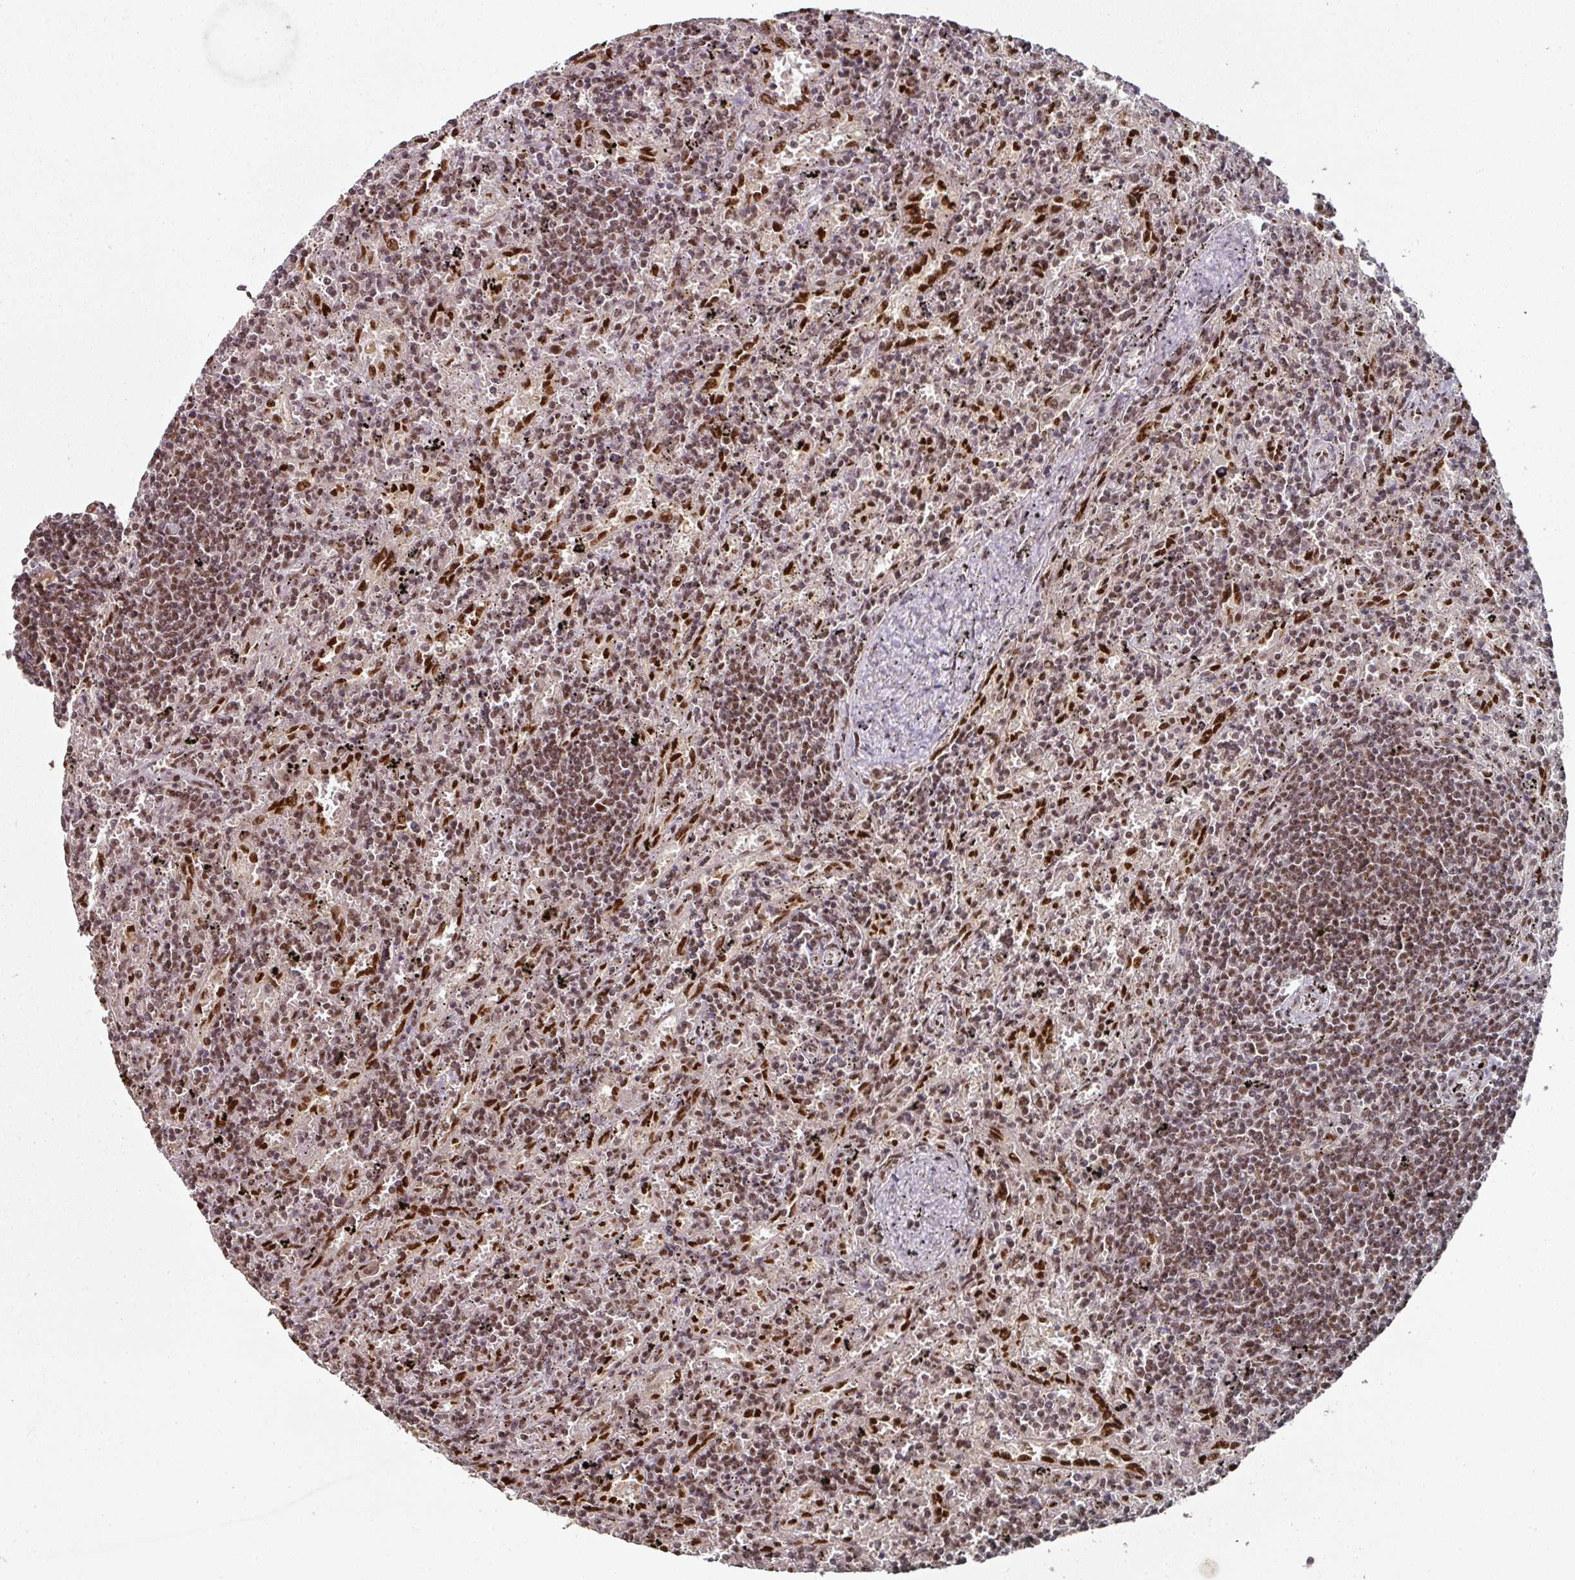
{"staining": {"intensity": "moderate", "quantity": ">75%", "location": "nuclear"}, "tissue": "lymphoma", "cell_type": "Tumor cells", "image_type": "cancer", "snomed": [{"axis": "morphology", "description": "Malignant lymphoma, non-Hodgkin's type, Low grade"}, {"axis": "topography", "description": "Spleen"}], "caption": "Moderate nuclear expression for a protein is present in about >75% of tumor cells of lymphoma using IHC.", "gene": "MEPCE", "patient": {"sex": "male", "age": 76}}